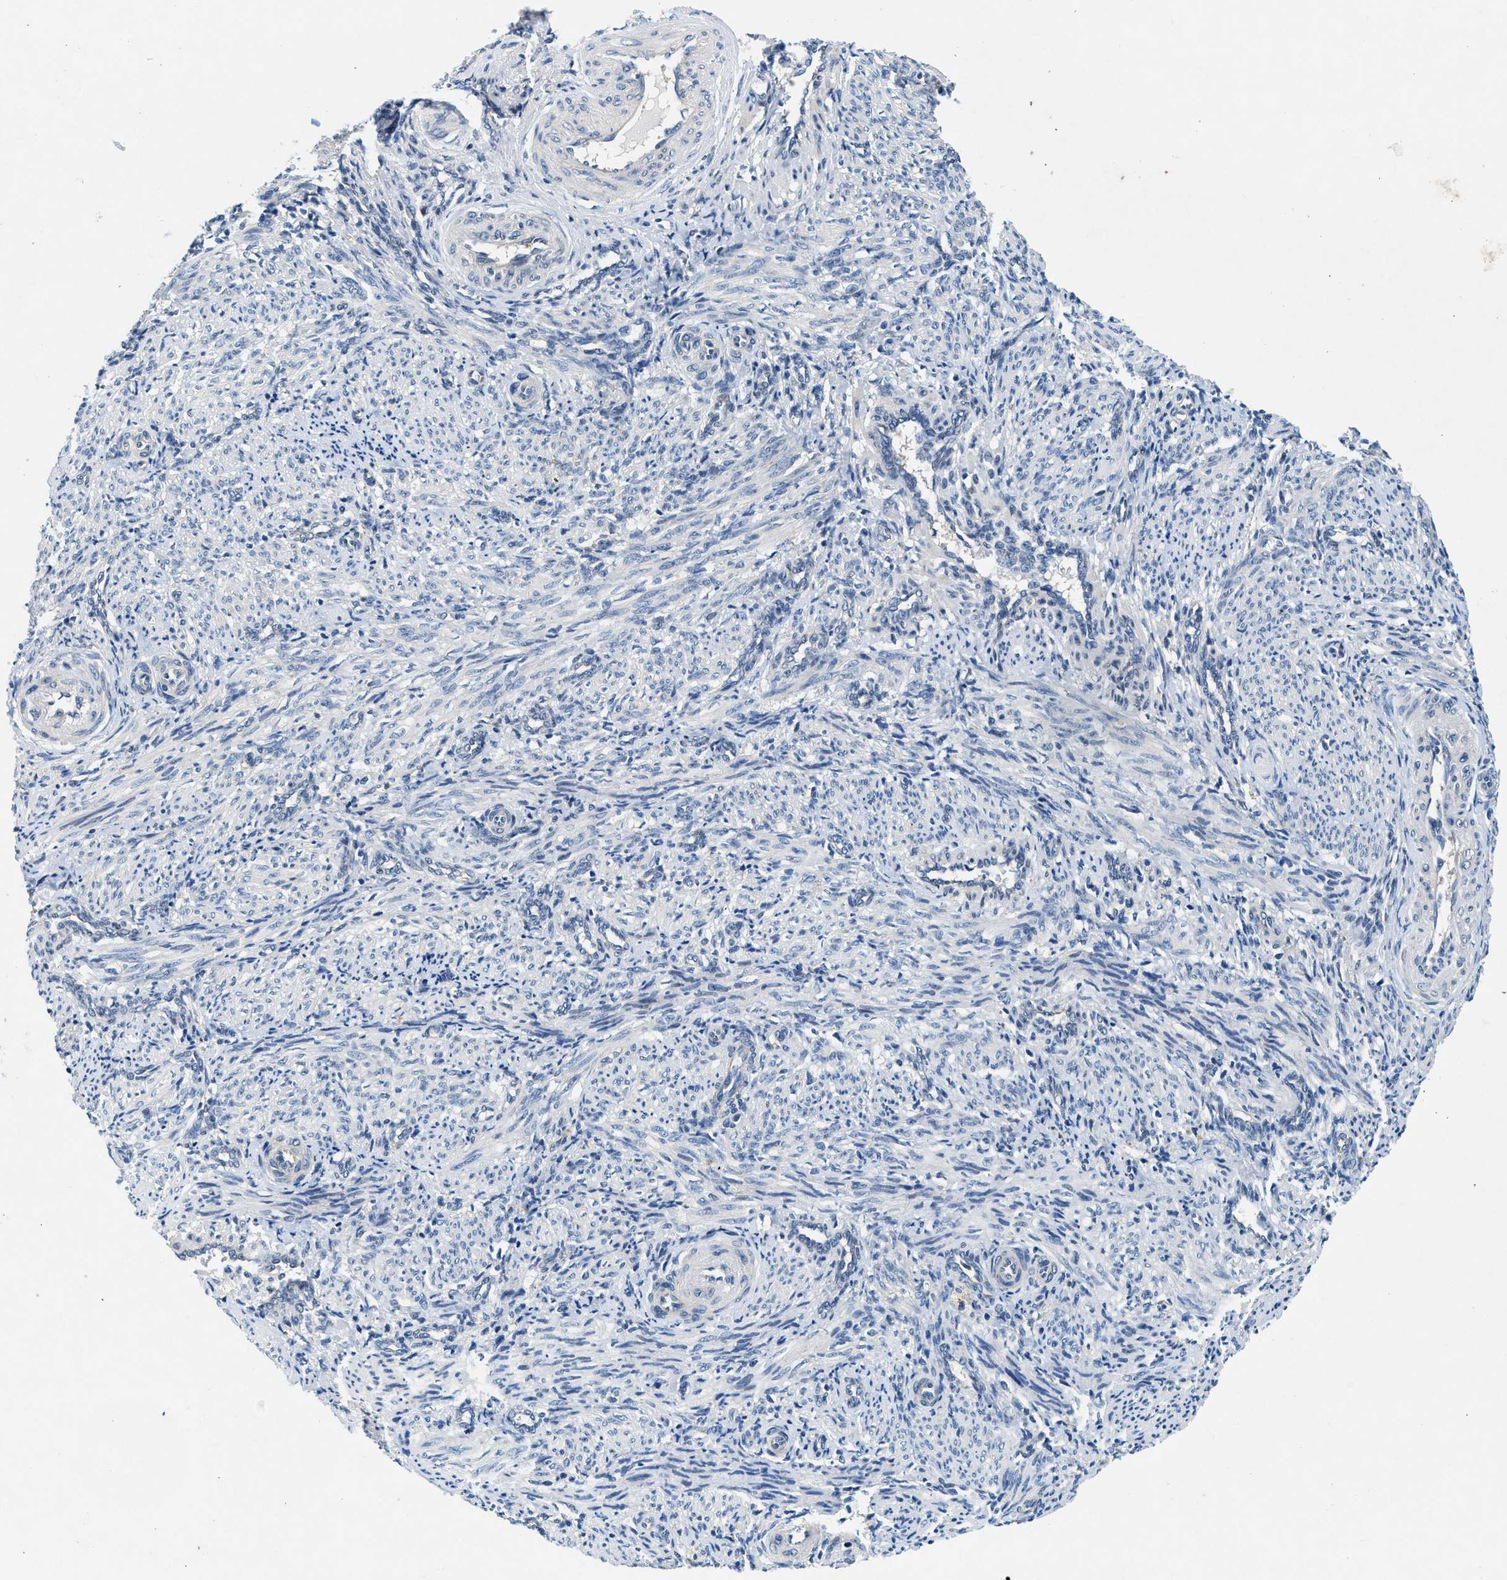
{"staining": {"intensity": "negative", "quantity": "none", "location": "none"}, "tissue": "smooth muscle", "cell_type": "Smooth muscle cells", "image_type": "normal", "snomed": [{"axis": "morphology", "description": "Normal tissue, NOS"}, {"axis": "topography", "description": "Endometrium"}], "caption": "Smooth muscle cells show no significant staining in normal smooth muscle. The staining is performed using DAB brown chromogen with nuclei counter-stained in using hematoxylin.", "gene": "COPS2", "patient": {"sex": "female", "age": 33}}